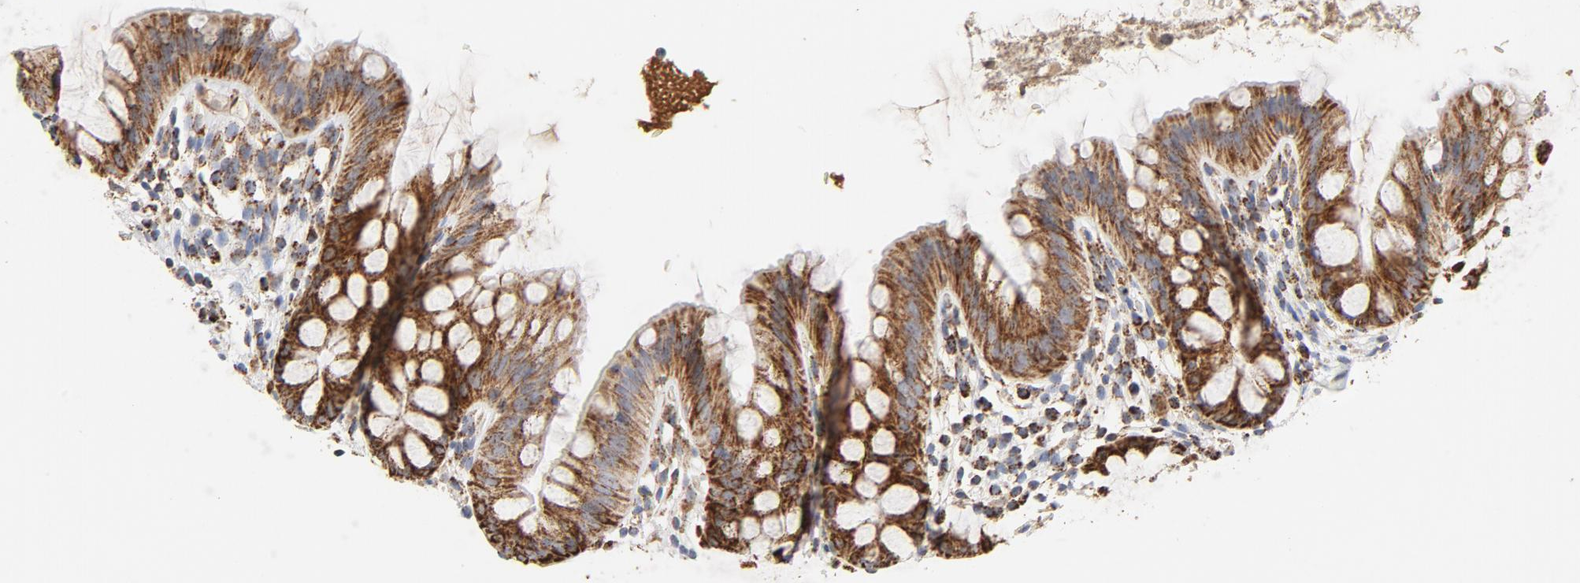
{"staining": {"intensity": "negative", "quantity": "none", "location": "none"}, "tissue": "colon", "cell_type": "Endothelial cells", "image_type": "normal", "snomed": [{"axis": "morphology", "description": "Normal tissue, NOS"}, {"axis": "topography", "description": "Smooth muscle"}, {"axis": "topography", "description": "Colon"}], "caption": "Immunohistochemical staining of benign colon reveals no significant staining in endothelial cells. Brightfield microscopy of IHC stained with DAB (brown) and hematoxylin (blue), captured at high magnification.", "gene": "PCNX4", "patient": {"sex": "male", "age": 67}}